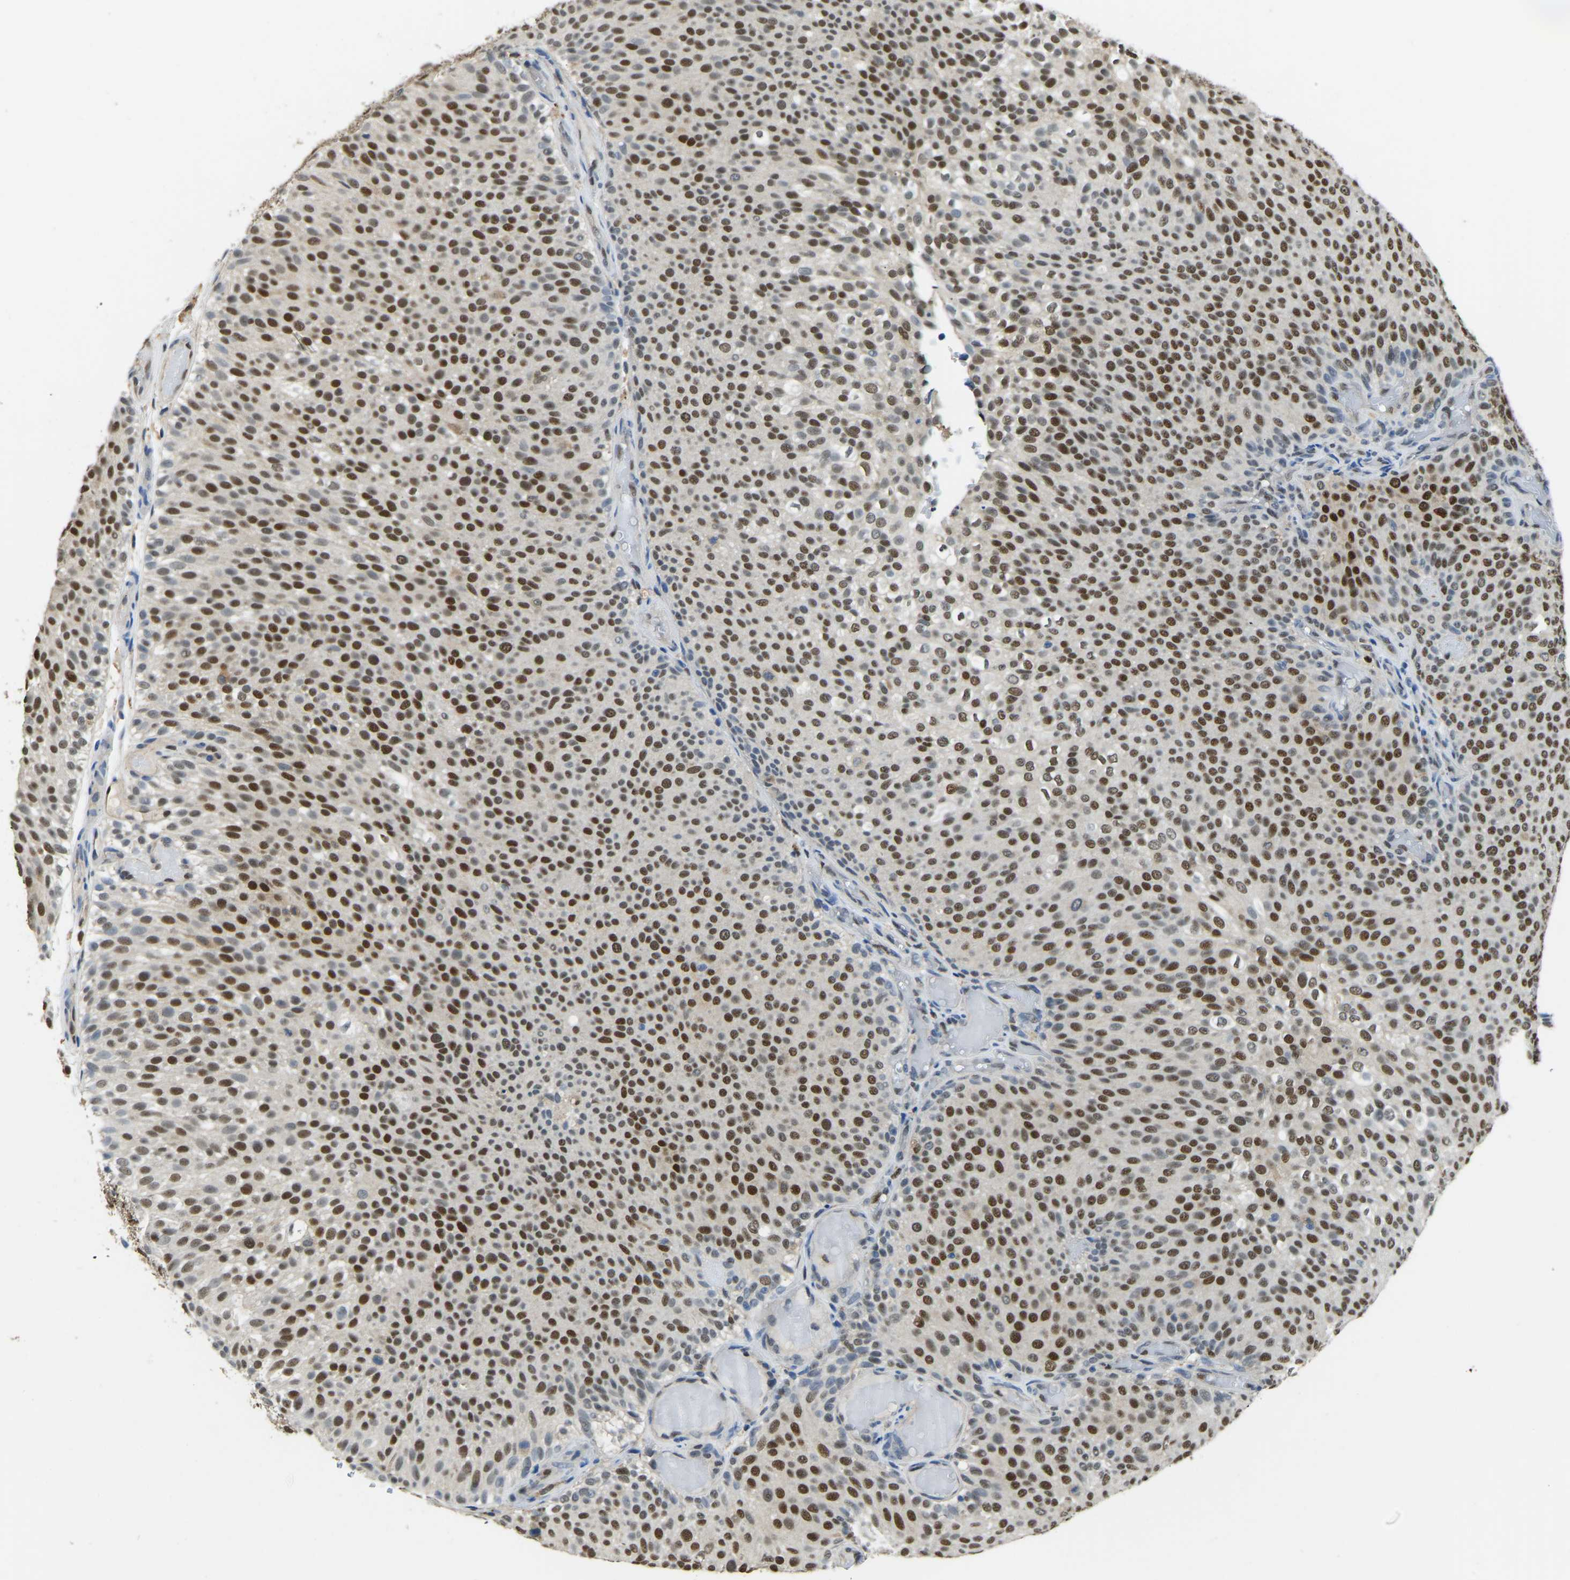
{"staining": {"intensity": "strong", "quantity": ">75%", "location": "cytoplasmic/membranous,nuclear"}, "tissue": "urothelial cancer", "cell_type": "Tumor cells", "image_type": "cancer", "snomed": [{"axis": "morphology", "description": "Urothelial carcinoma, Low grade"}, {"axis": "topography", "description": "Urinary bladder"}], "caption": "DAB (3,3'-diaminobenzidine) immunohistochemical staining of urothelial carcinoma (low-grade) reveals strong cytoplasmic/membranous and nuclear protein expression in about >75% of tumor cells. Using DAB (3,3'-diaminobenzidine) (brown) and hematoxylin (blue) stains, captured at high magnification using brightfield microscopy.", "gene": "NANS", "patient": {"sex": "male", "age": 78}}